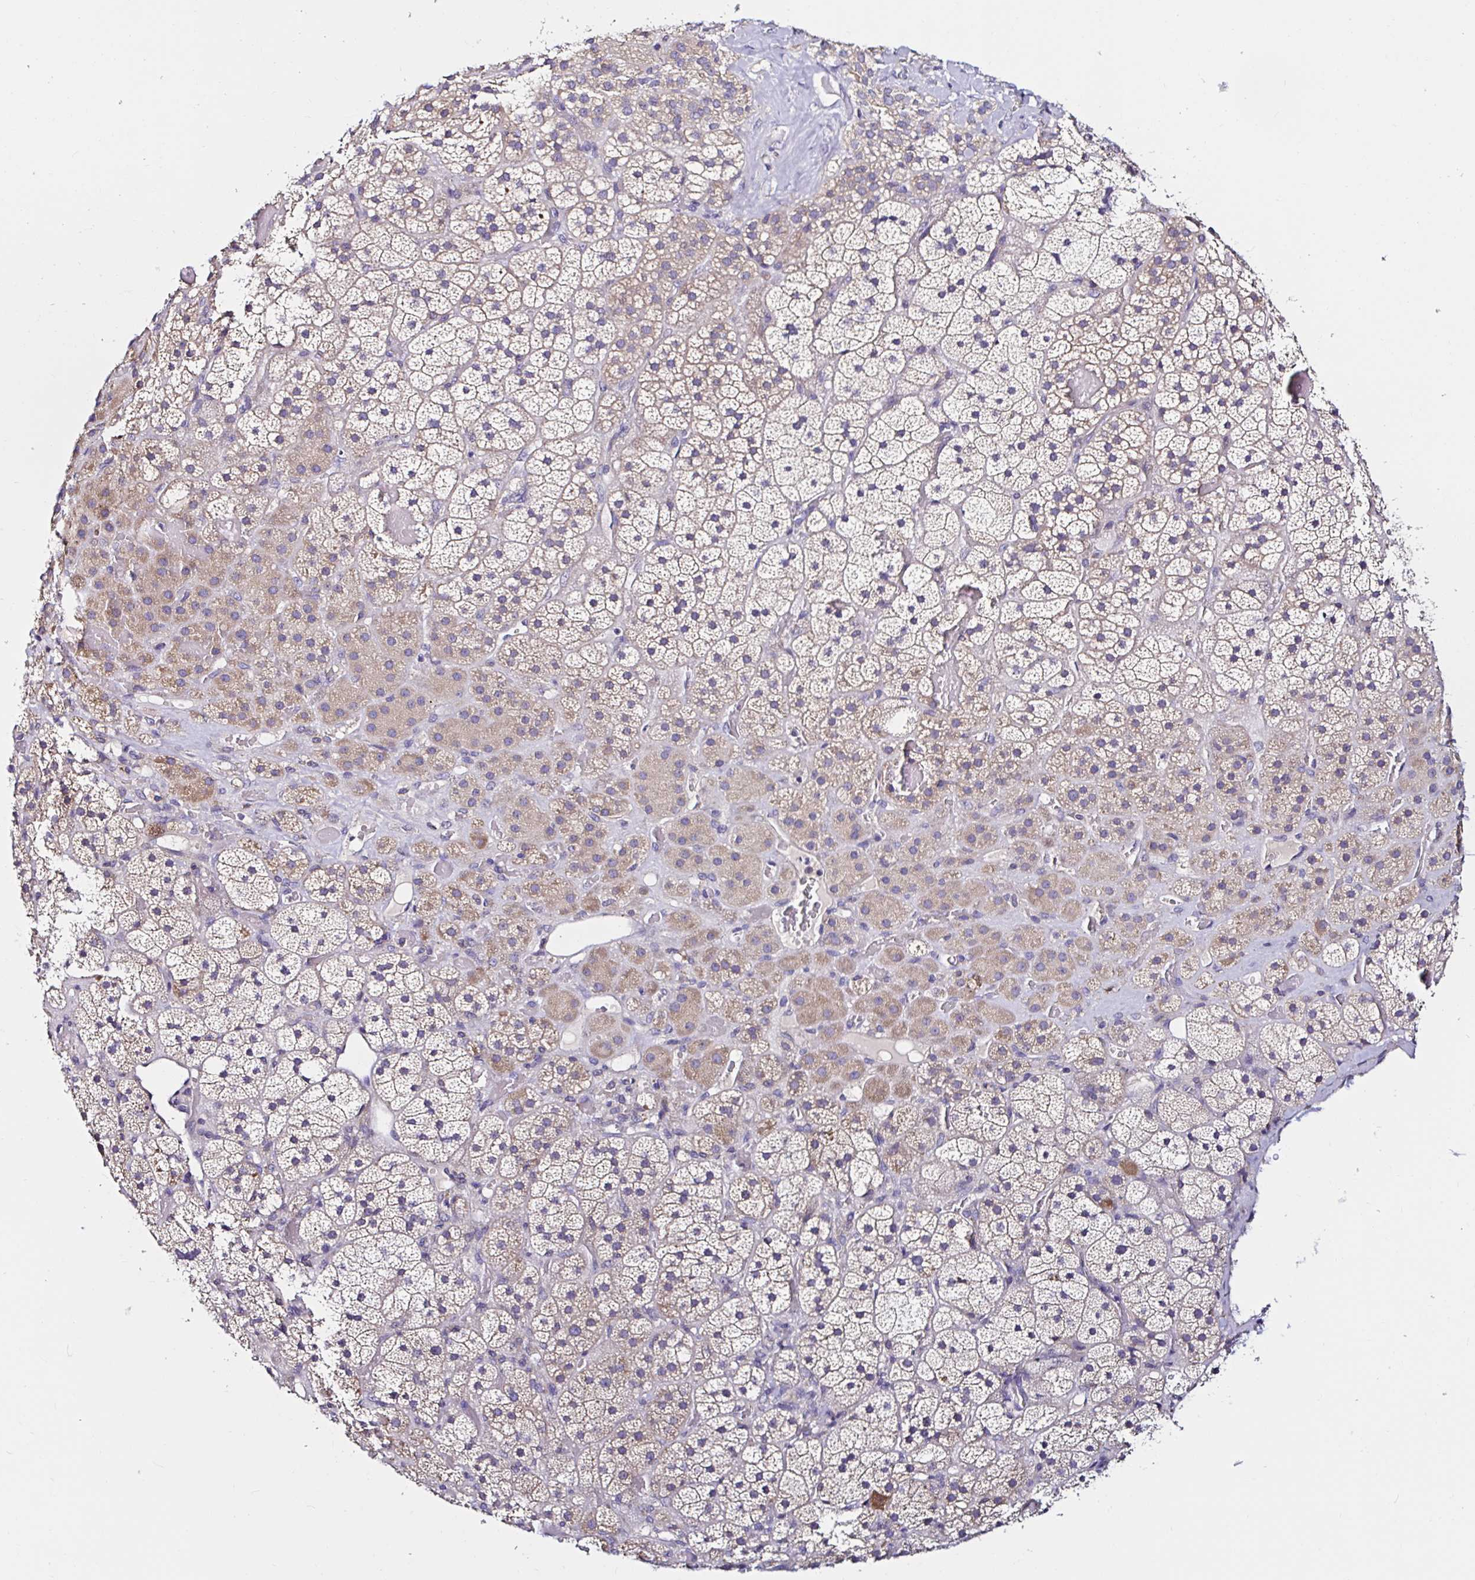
{"staining": {"intensity": "weak", "quantity": "25%-75%", "location": "cytoplasmic/membranous"}, "tissue": "adrenal gland", "cell_type": "Glandular cells", "image_type": "normal", "snomed": [{"axis": "morphology", "description": "Normal tissue, NOS"}, {"axis": "topography", "description": "Adrenal gland"}], "caption": "Immunohistochemistry staining of unremarkable adrenal gland, which exhibits low levels of weak cytoplasmic/membranous staining in approximately 25%-75% of glandular cells indicating weak cytoplasmic/membranous protein expression. The staining was performed using DAB (brown) for protein detection and nuclei were counterstained in hematoxylin (blue).", "gene": "VSIG2", "patient": {"sex": "male", "age": 57}}